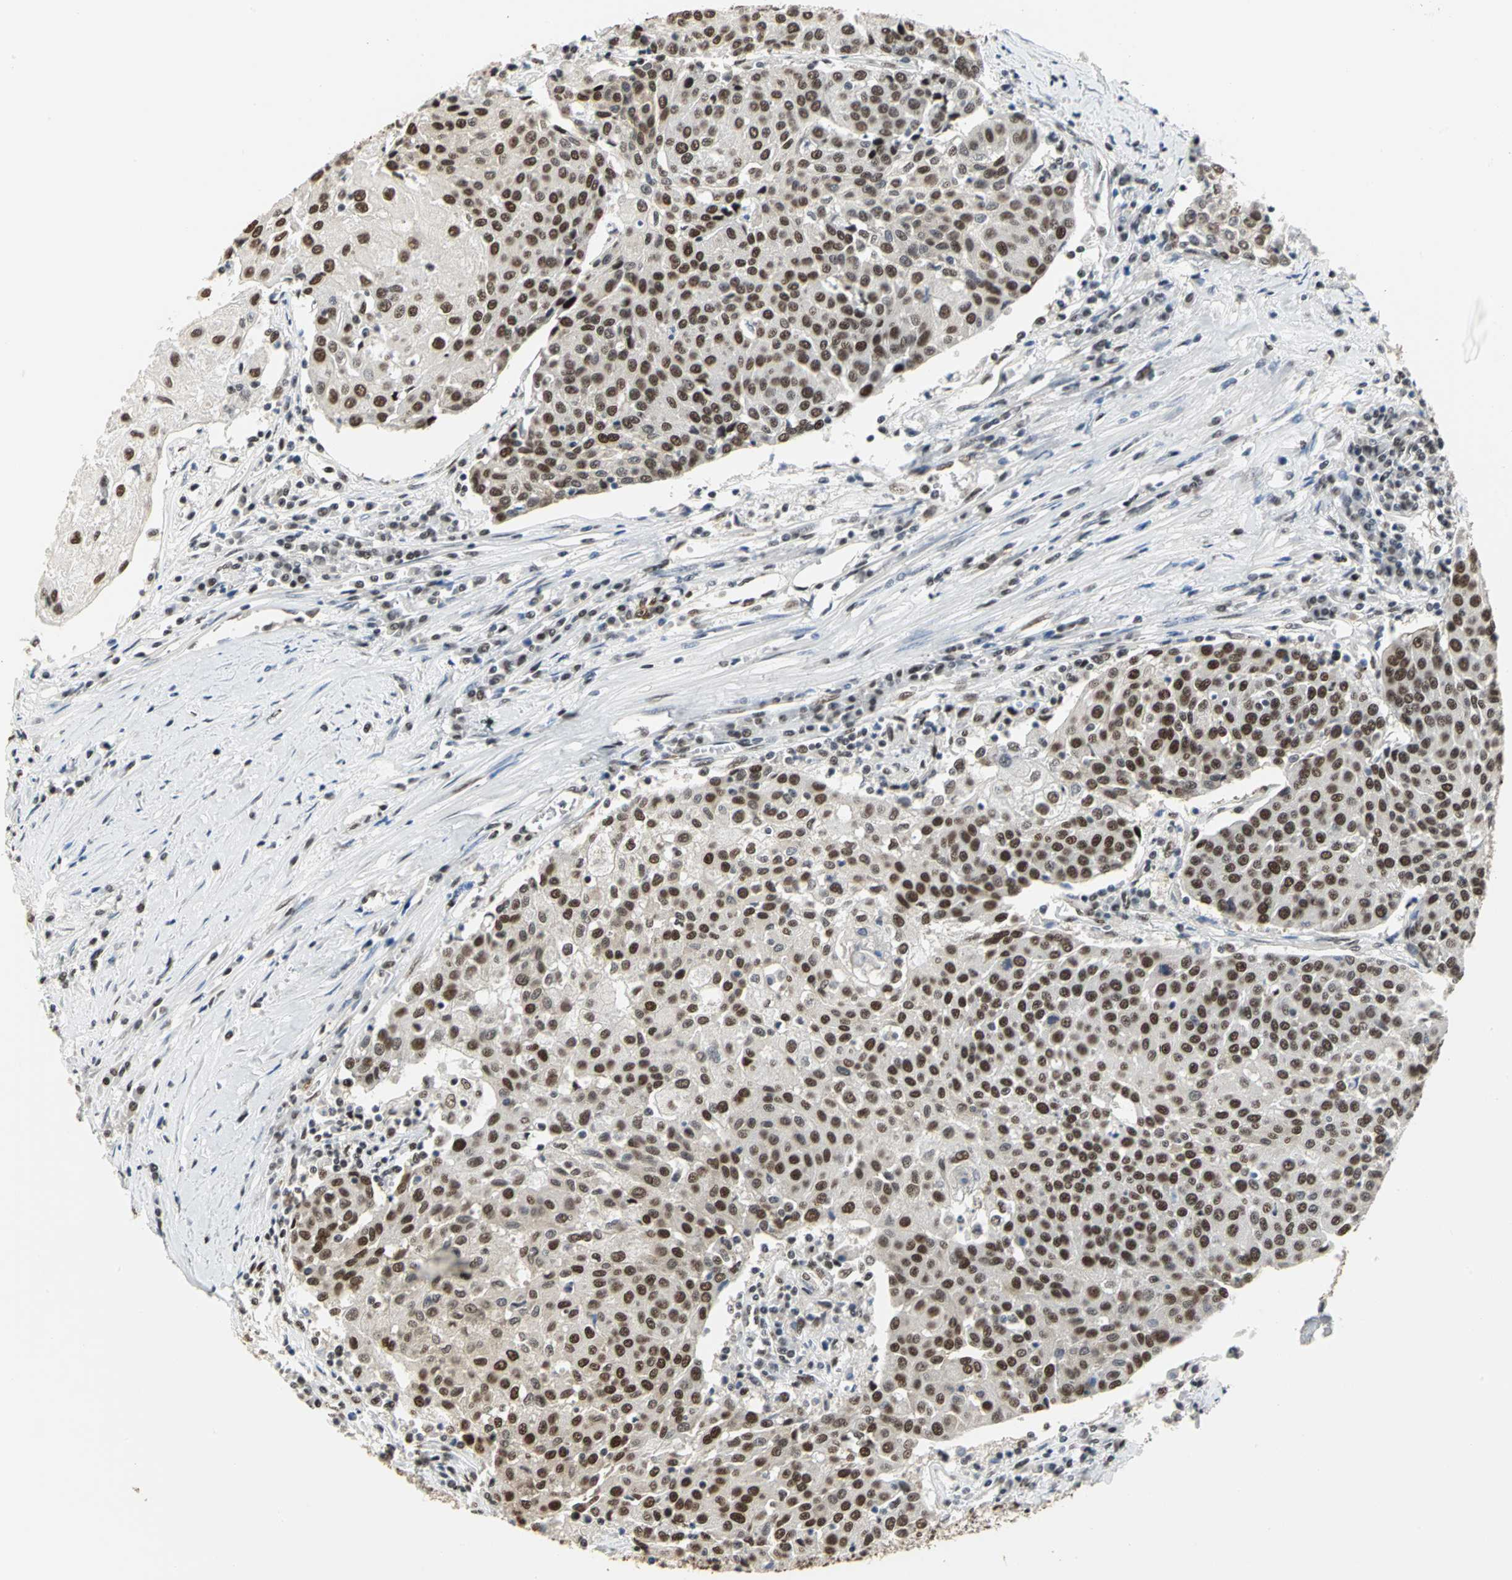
{"staining": {"intensity": "strong", "quantity": ">75%", "location": "nuclear"}, "tissue": "urothelial cancer", "cell_type": "Tumor cells", "image_type": "cancer", "snomed": [{"axis": "morphology", "description": "Urothelial carcinoma, High grade"}, {"axis": "topography", "description": "Urinary bladder"}], "caption": "About >75% of tumor cells in human urothelial carcinoma (high-grade) show strong nuclear protein staining as visualized by brown immunohistochemical staining.", "gene": "CCDC88C", "patient": {"sex": "female", "age": 85}}